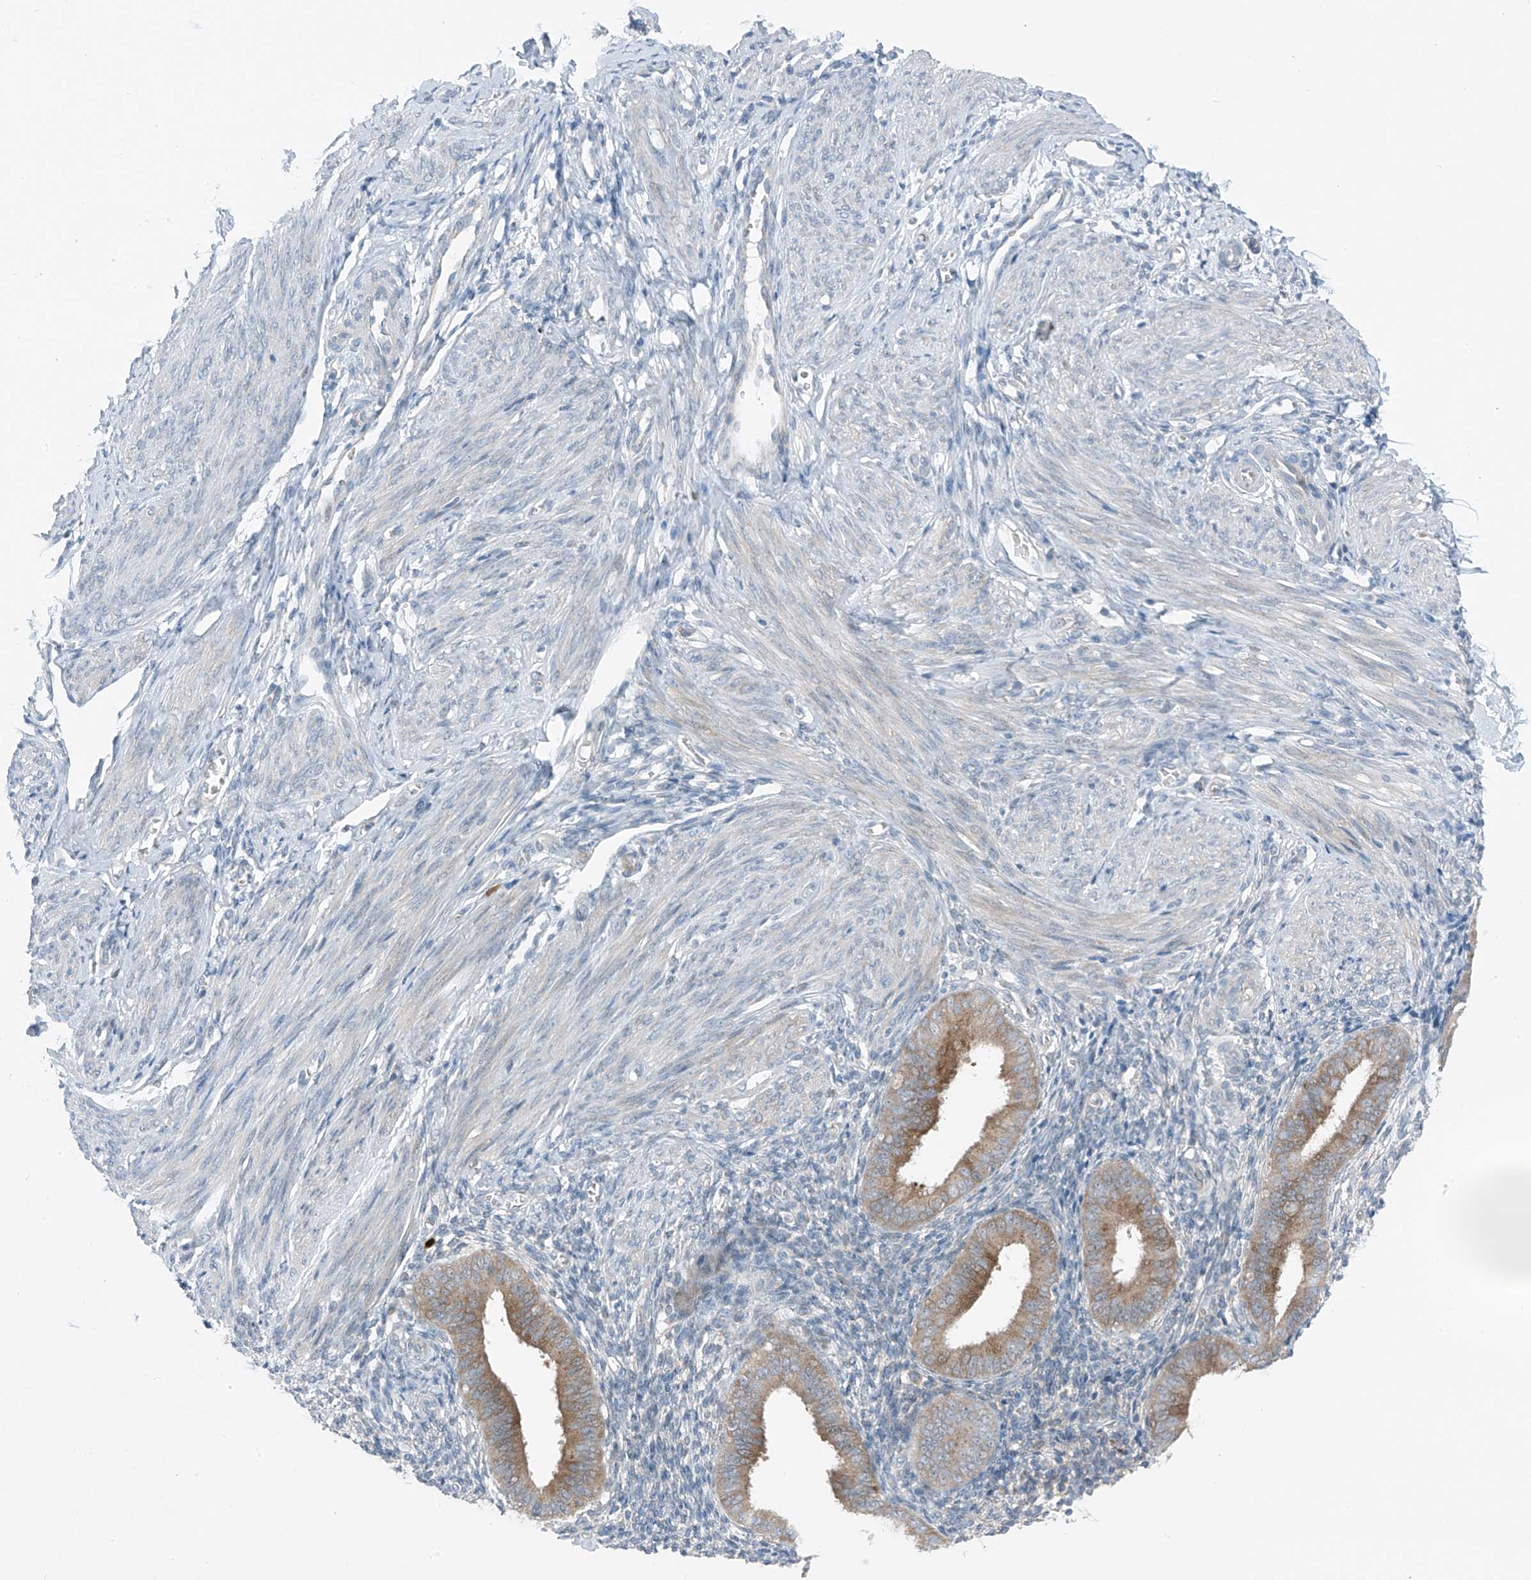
{"staining": {"intensity": "negative", "quantity": "none", "location": "none"}, "tissue": "endometrium", "cell_type": "Cells in endometrial stroma", "image_type": "normal", "snomed": [{"axis": "morphology", "description": "Normal tissue, NOS"}, {"axis": "topography", "description": "Uterus"}, {"axis": "topography", "description": "Endometrium"}], "caption": "IHC histopathology image of benign endometrium: endometrium stained with DAB demonstrates no significant protein staining in cells in endometrial stroma. (DAB (3,3'-diaminobenzidine) IHC with hematoxylin counter stain).", "gene": "SLC12A6", "patient": {"sex": "female", "age": 48}}